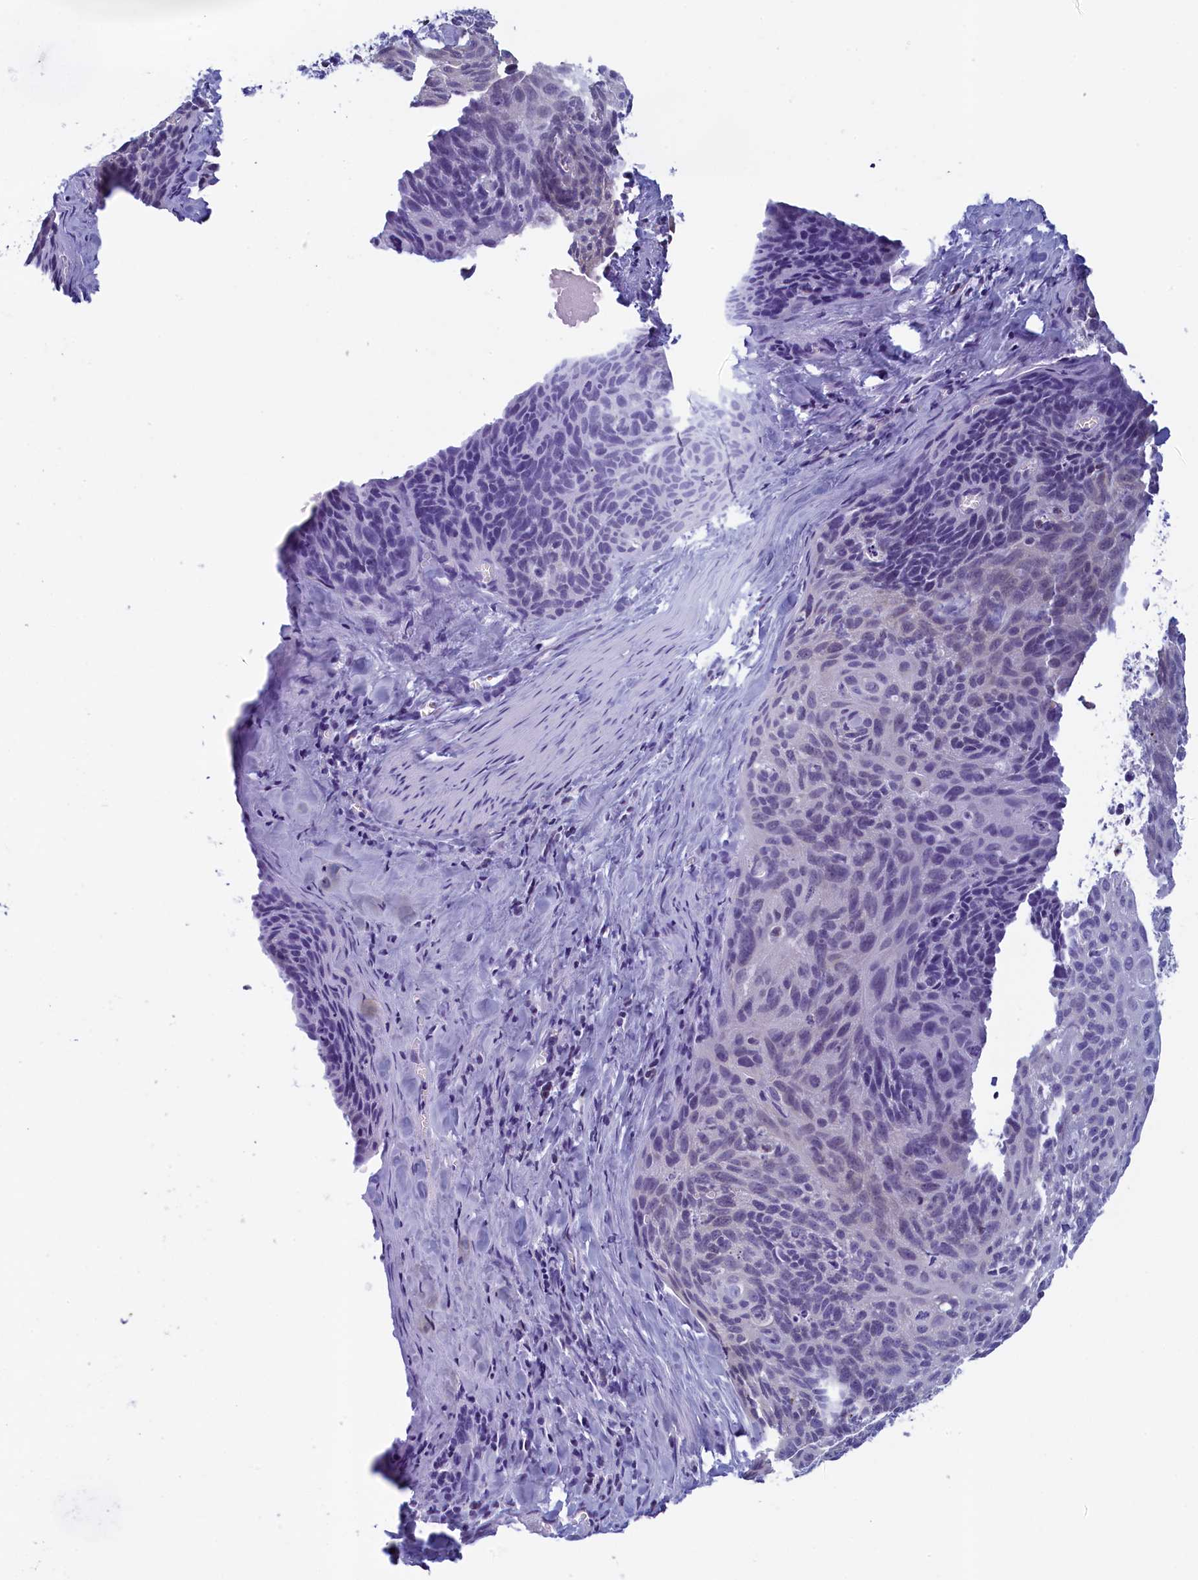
{"staining": {"intensity": "negative", "quantity": "none", "location": "none"}, "tissue": "cervical cancer", "cell_type": "Tumor cells", "image_type": "cancer", "snomed": [{"axis": "morphology", "description": "Squamous cell carcinoma, NOS"}, {"axis": "topography", "description": "Cervix"}], "caption": "Photomicrograph shows no protein expression in tumor cells of cervical cancer (squamous cell carcinoma) tissue.", "gene": "TRAF3IP3", "patient": {"sex": "female", "age": 55}}